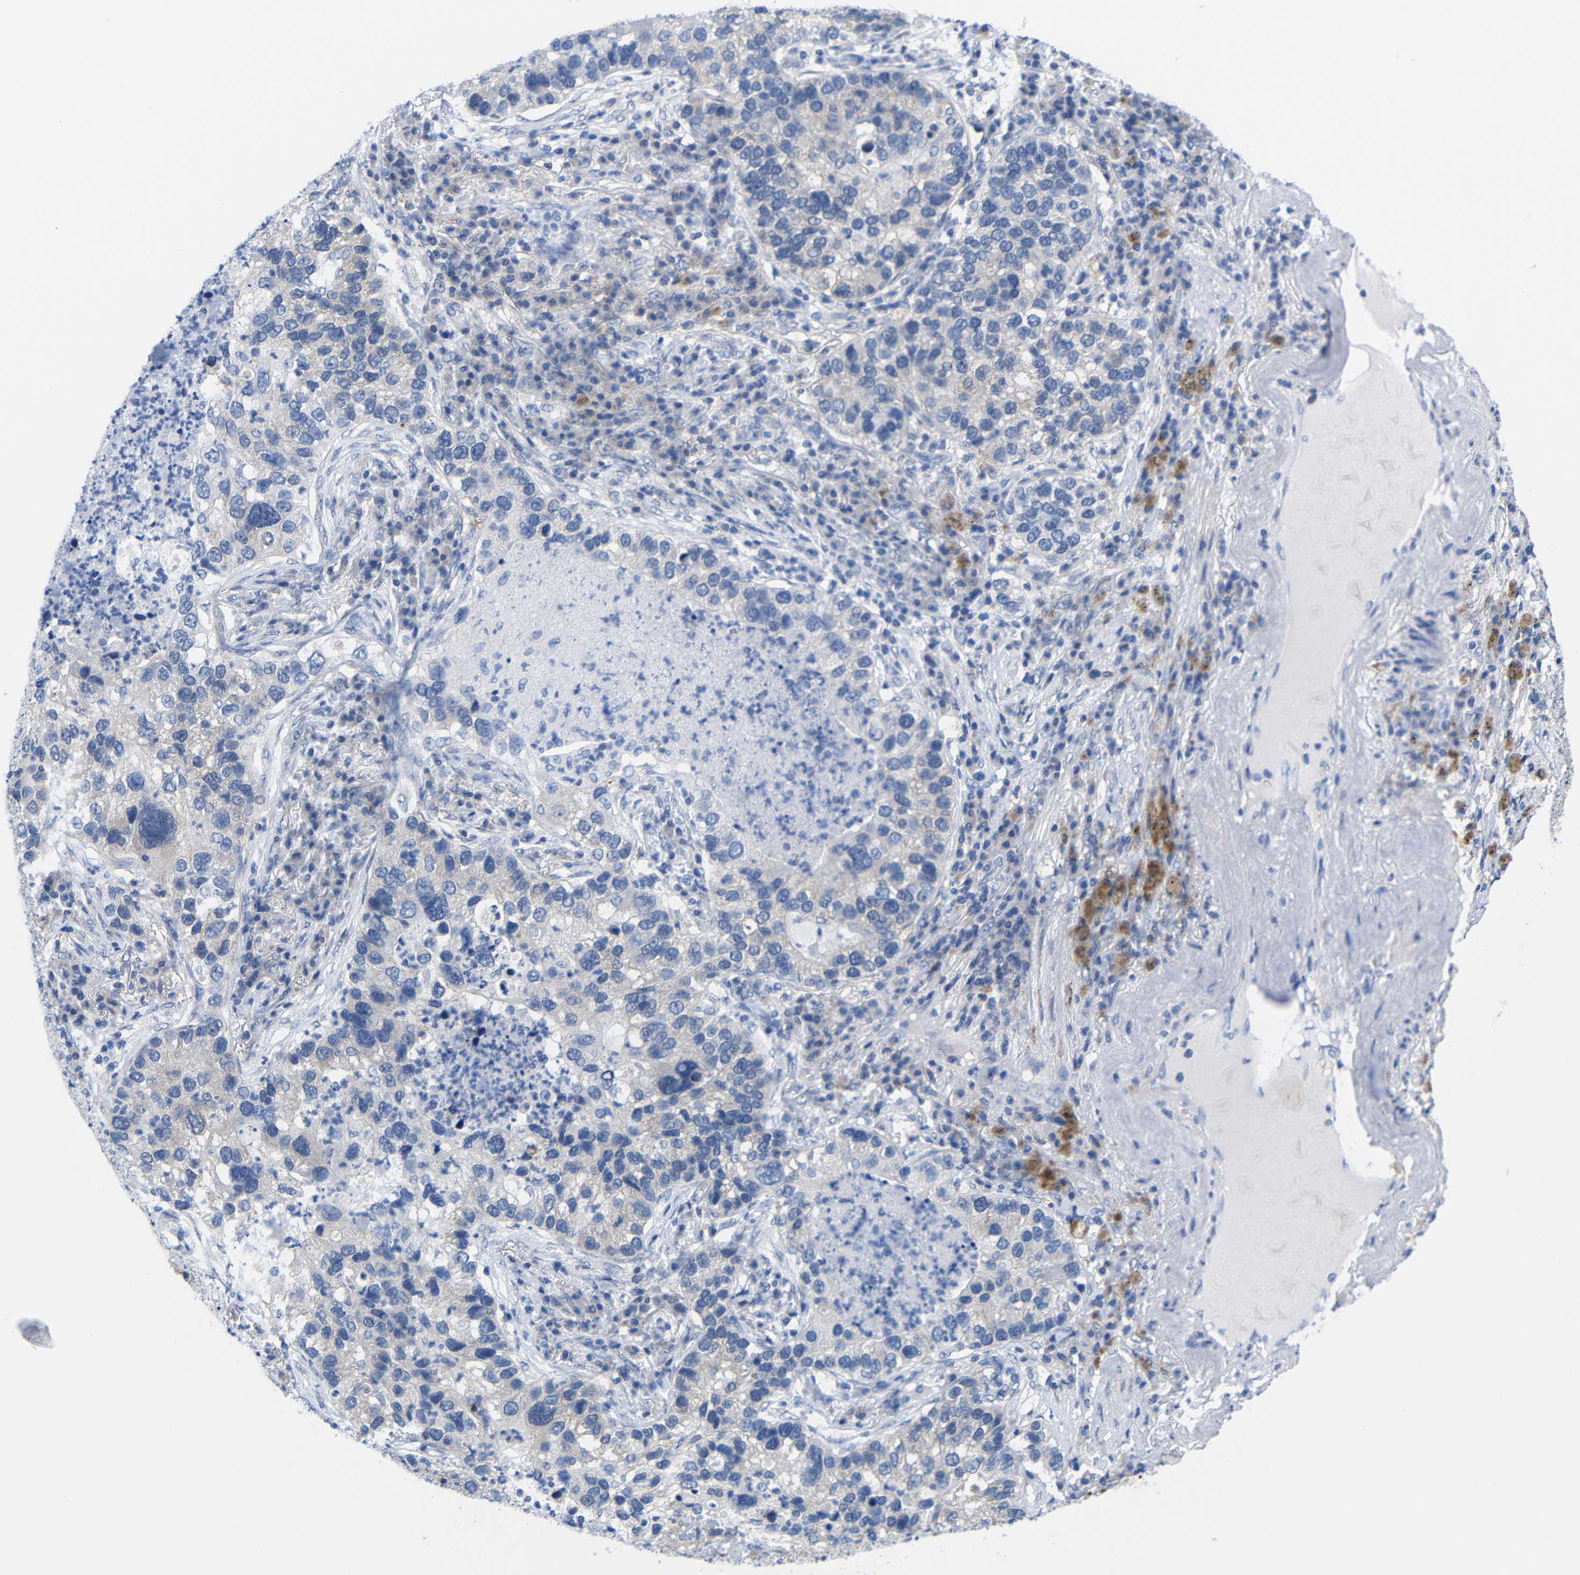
{"staining": {"intensity": "negative", "quantity": "none", "location": "none"}, "tissue": "lung cancer", "cell_type": "Tumor cells", "image_type": "cancer", "snomed": [{"axis": "morphology", "description": "Normal tissue, NOS"}, {"axis": "morphology", "description": "Adenocarcinoma, NOS"}, {"axis": "topography", "description": "Bronchus"}, {"axis": "topography", "description": "Lung"}], "caption": "Immunohistochemistry image of neoplastic tissue: human lung cancer (adenocarcinoma) stained with DAB (3,3'-diaminobenzidine) displays no significant protein expression in tumor cells. The staining is performed using DAB brown chromogen with nuclei counter-stained in using hematoxylin.", "gene": "PEBP1", "patient": {"sex": "male", "age": 54}}